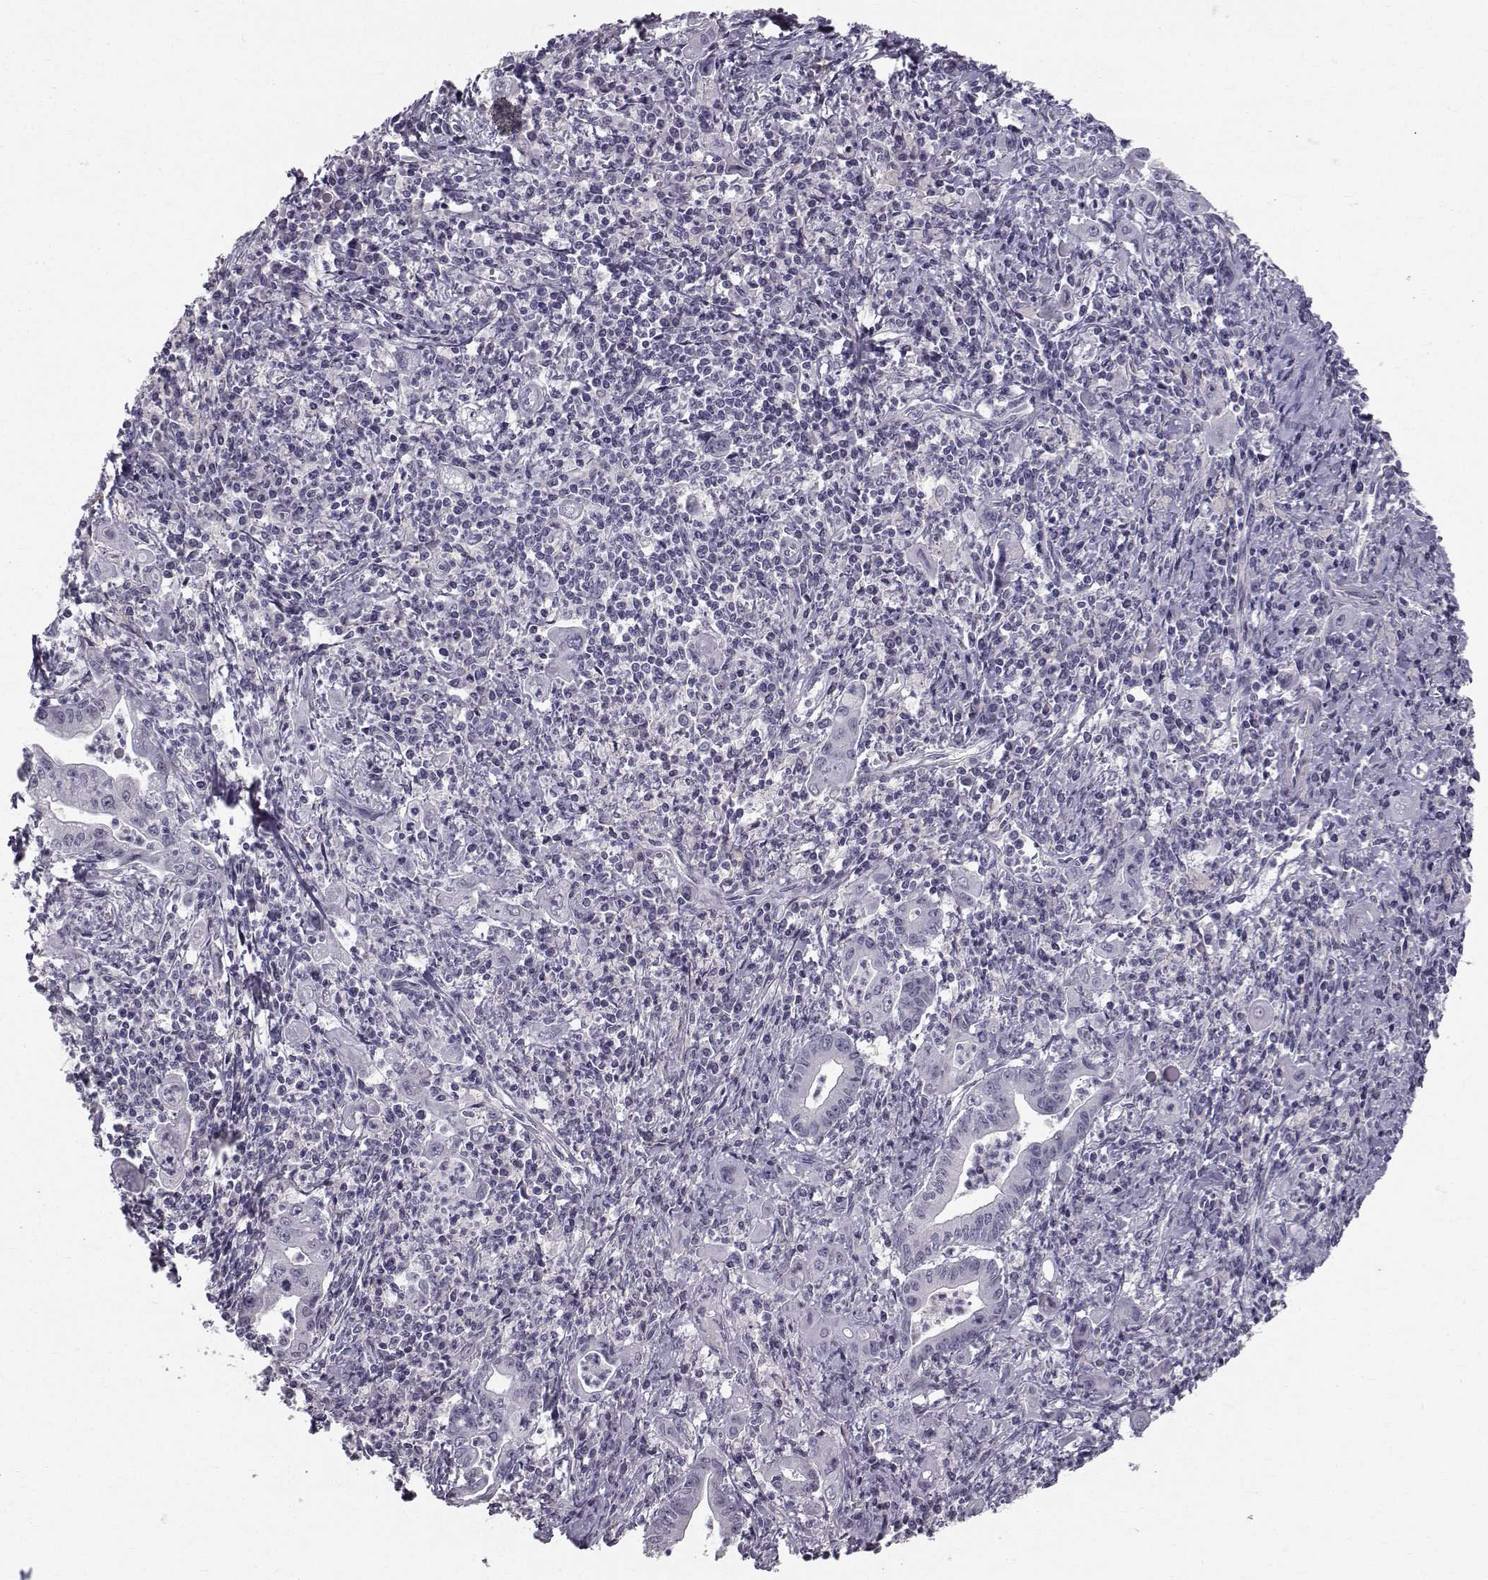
{"staining": {"intensity": "negative", "quantity": "none", "location": "none"}, "tissue": "stomach cancer", "cell_type": "Tumor cells", "image_type": "cancer", "snomed": [{"axis": "morphology", "description": "Adenocarcinoma, NOS"}, {"axis": "topography", "description": "Stomach, upper"}], "caption": "This histopathology image is of stomach cancer (adenocarcinoma) stained with immunohistochemistry (IHC) to label a protein in brown with the nuclei are counter-stained blue. There is no expression in tumor cells.", "gene": "SPDYE4", "patient": {"sex": "female", "age": 79}}